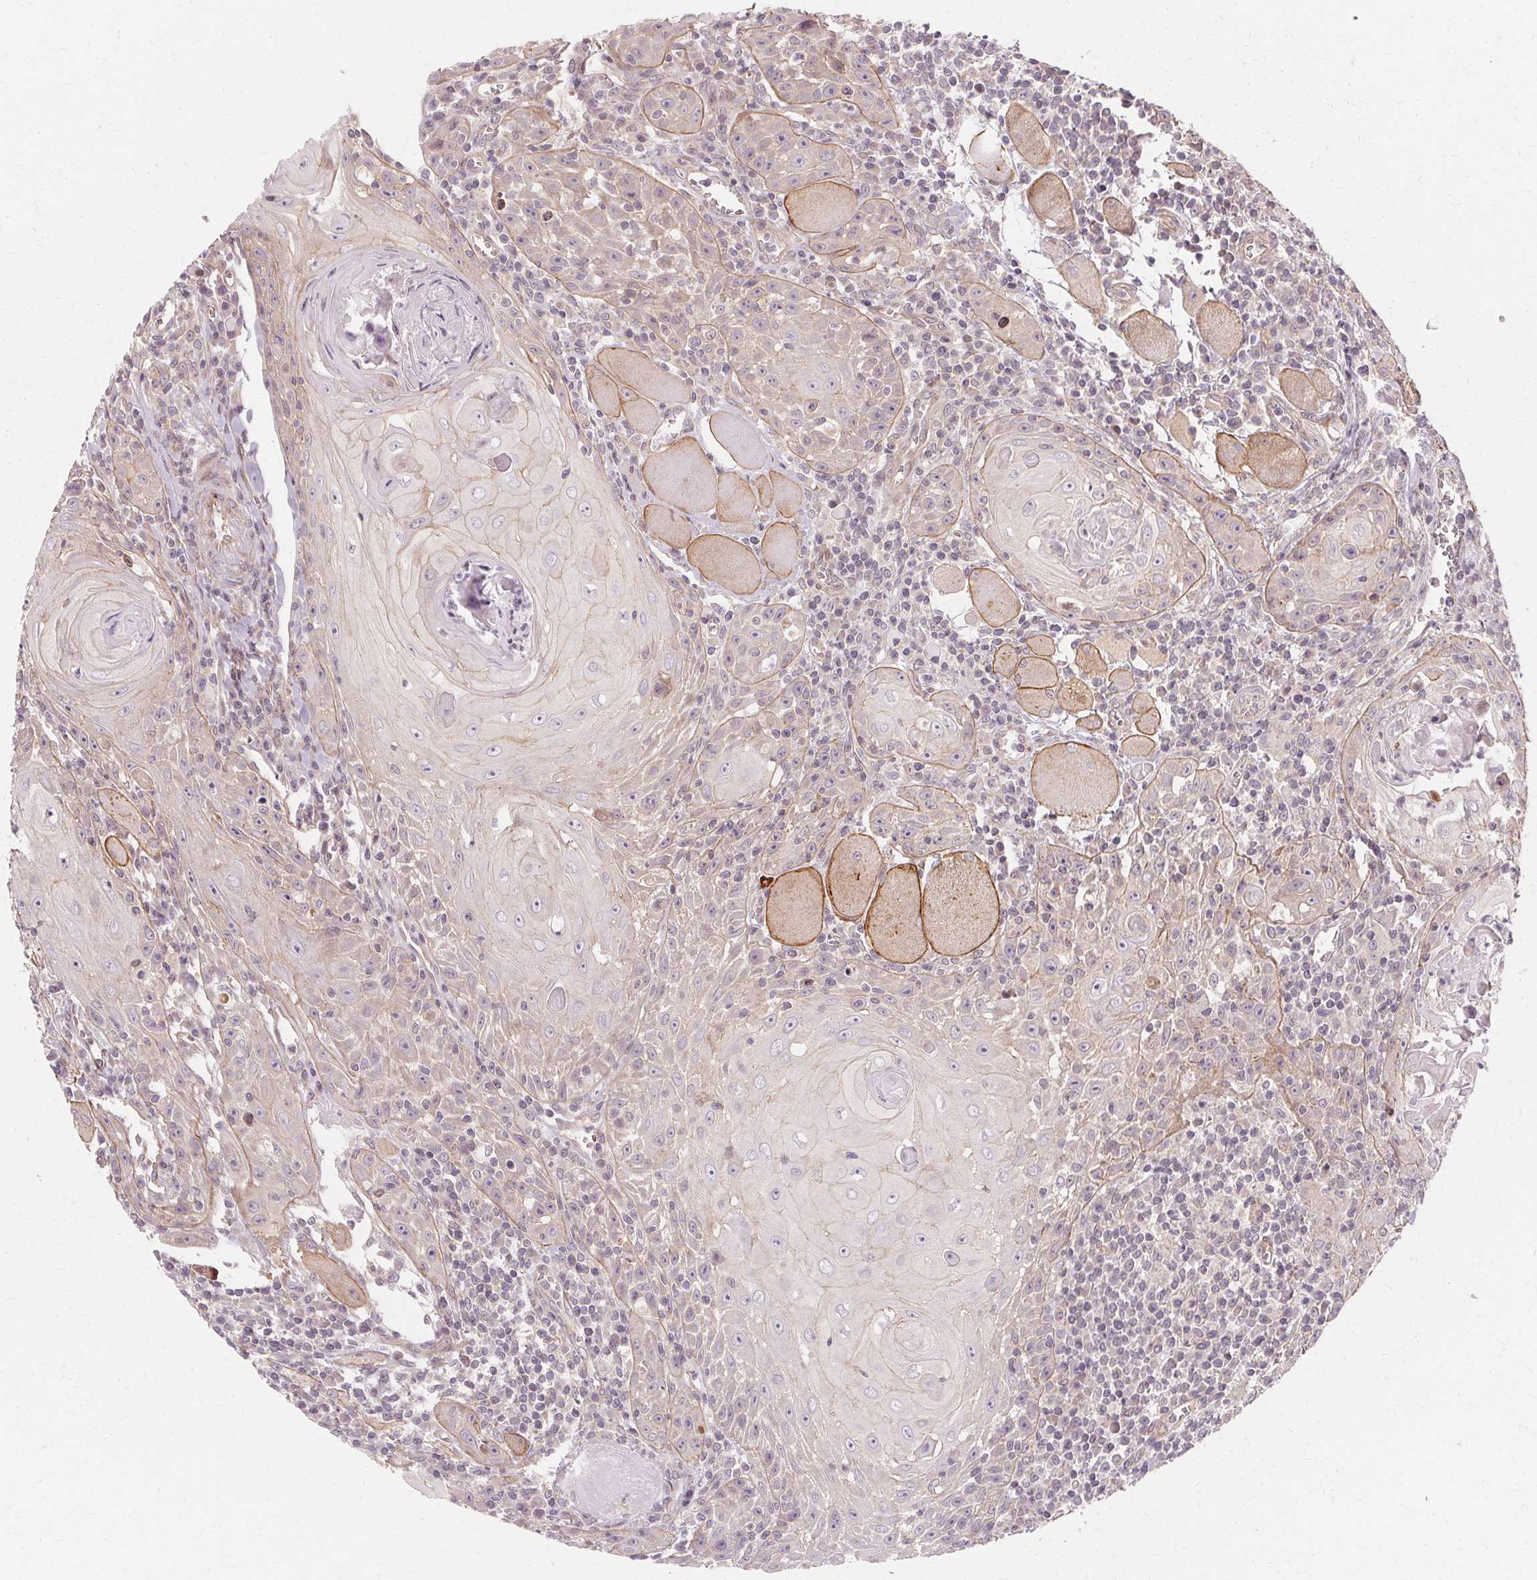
{"staining": {"intensity": "weak", "quantity": "<25%", "location": "cytoplasmic/membranous"}, "tissue": "head and neck cancer", "cell_type": "Tumor cells", "image_type": "cancer", "snomed": [{"axis": "morphology", "description": "Squamous cell carcinoma, NOS"}, {"axis": "topography", "description": "Head-Neck"}], "caption": "Tumor cells show no significant staining in head and neck cancer (squamous cell carcinoma).", "gene": "USP8", "patient": {"sex": "male", "age": 52}}